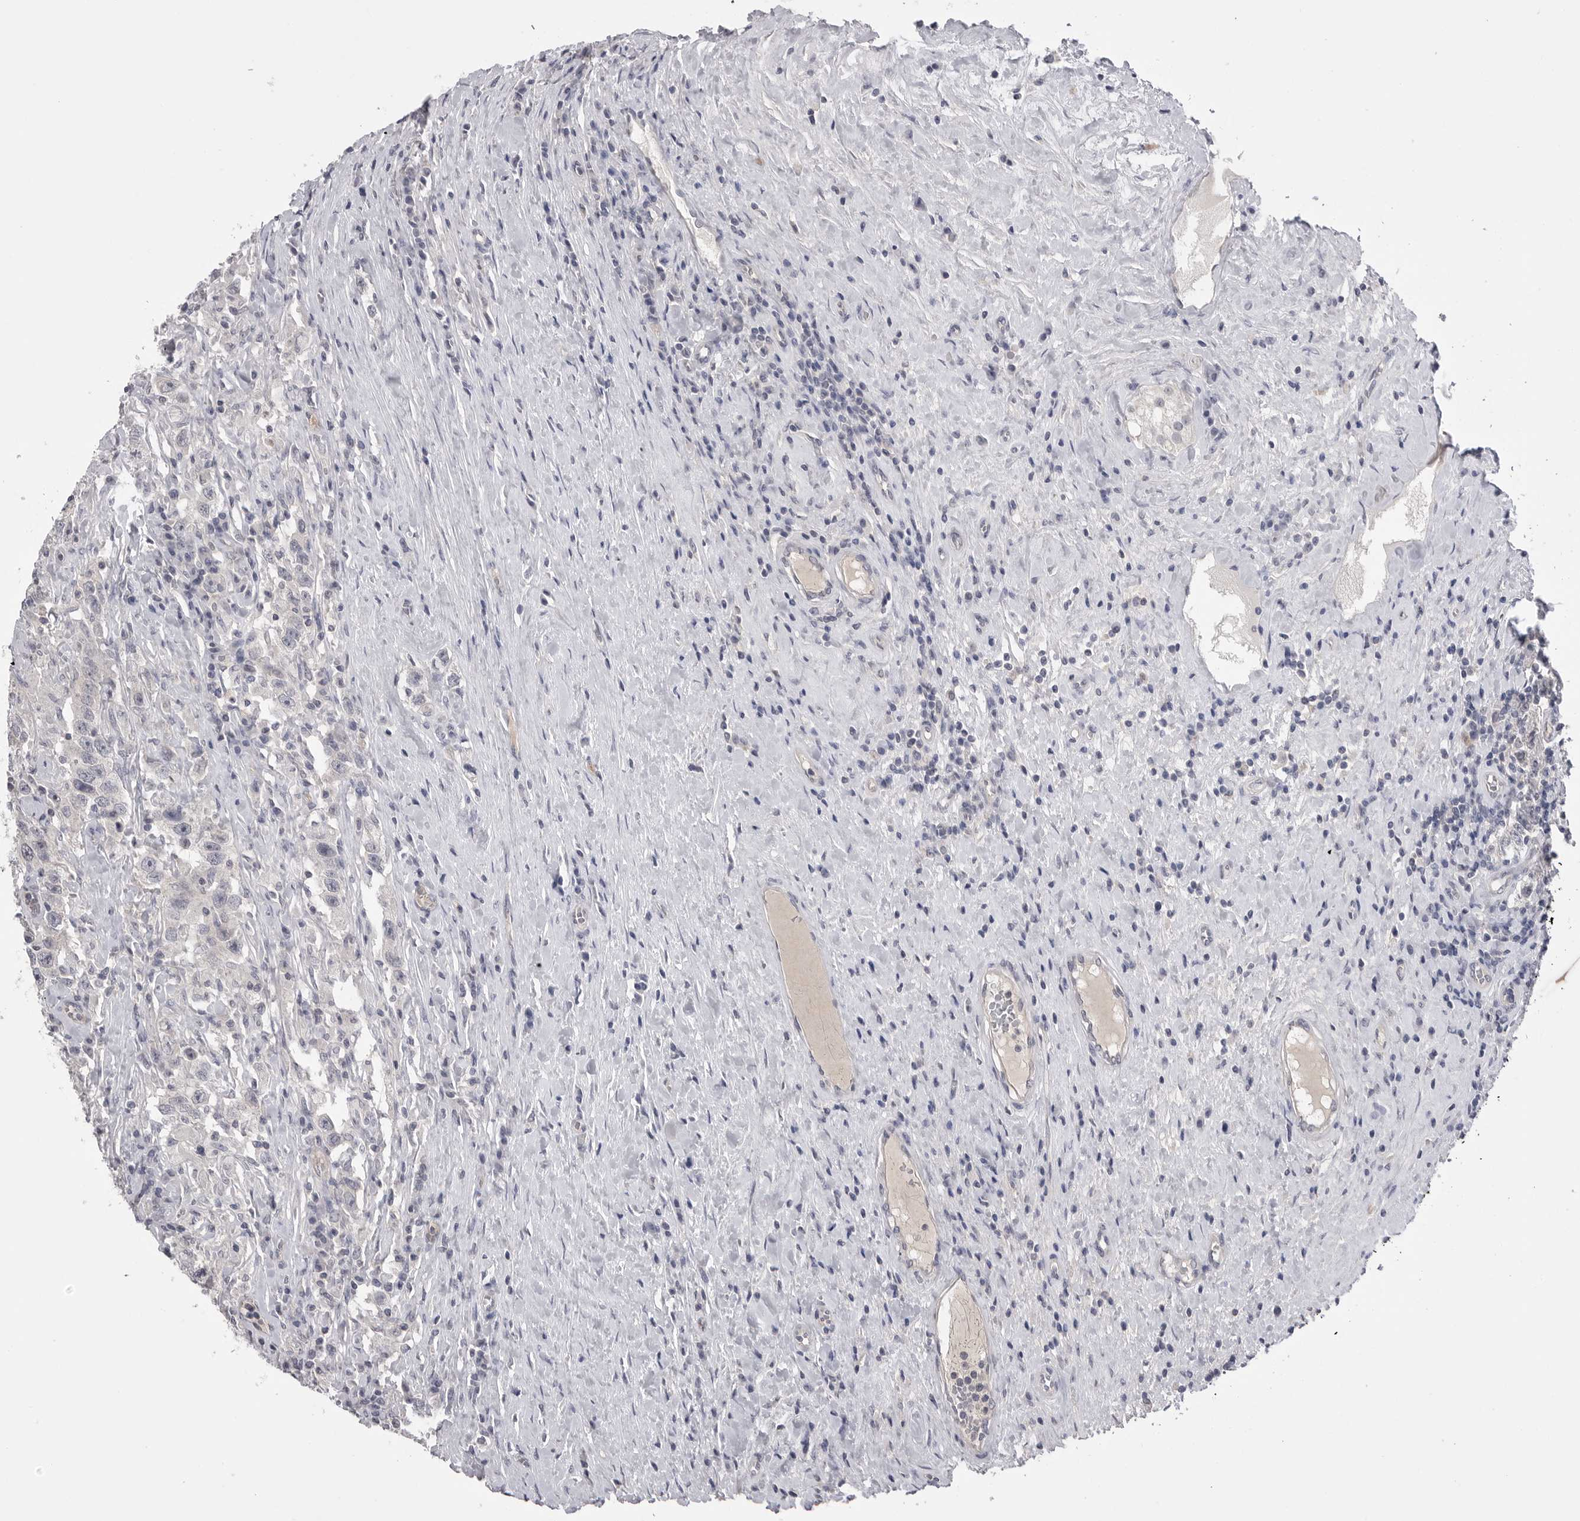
{"staining": {"intensity": "negative", "quantity": "none", "location": "none"}, "tissue": "testis cancer", "cell_type": "Tumor cells", "image_type": "cancer", "snomed": [{"axis": "morphology", "description": "Seminoma, NOS"}, {"axis": "topography", "description": "Testis"}], "caption": "Protein analysis of testis cancer (seminoma) displays no significant positivity in tumor cells.", "gene": "DLGAP3", "patient": {"sex": "male", "age": 41}}